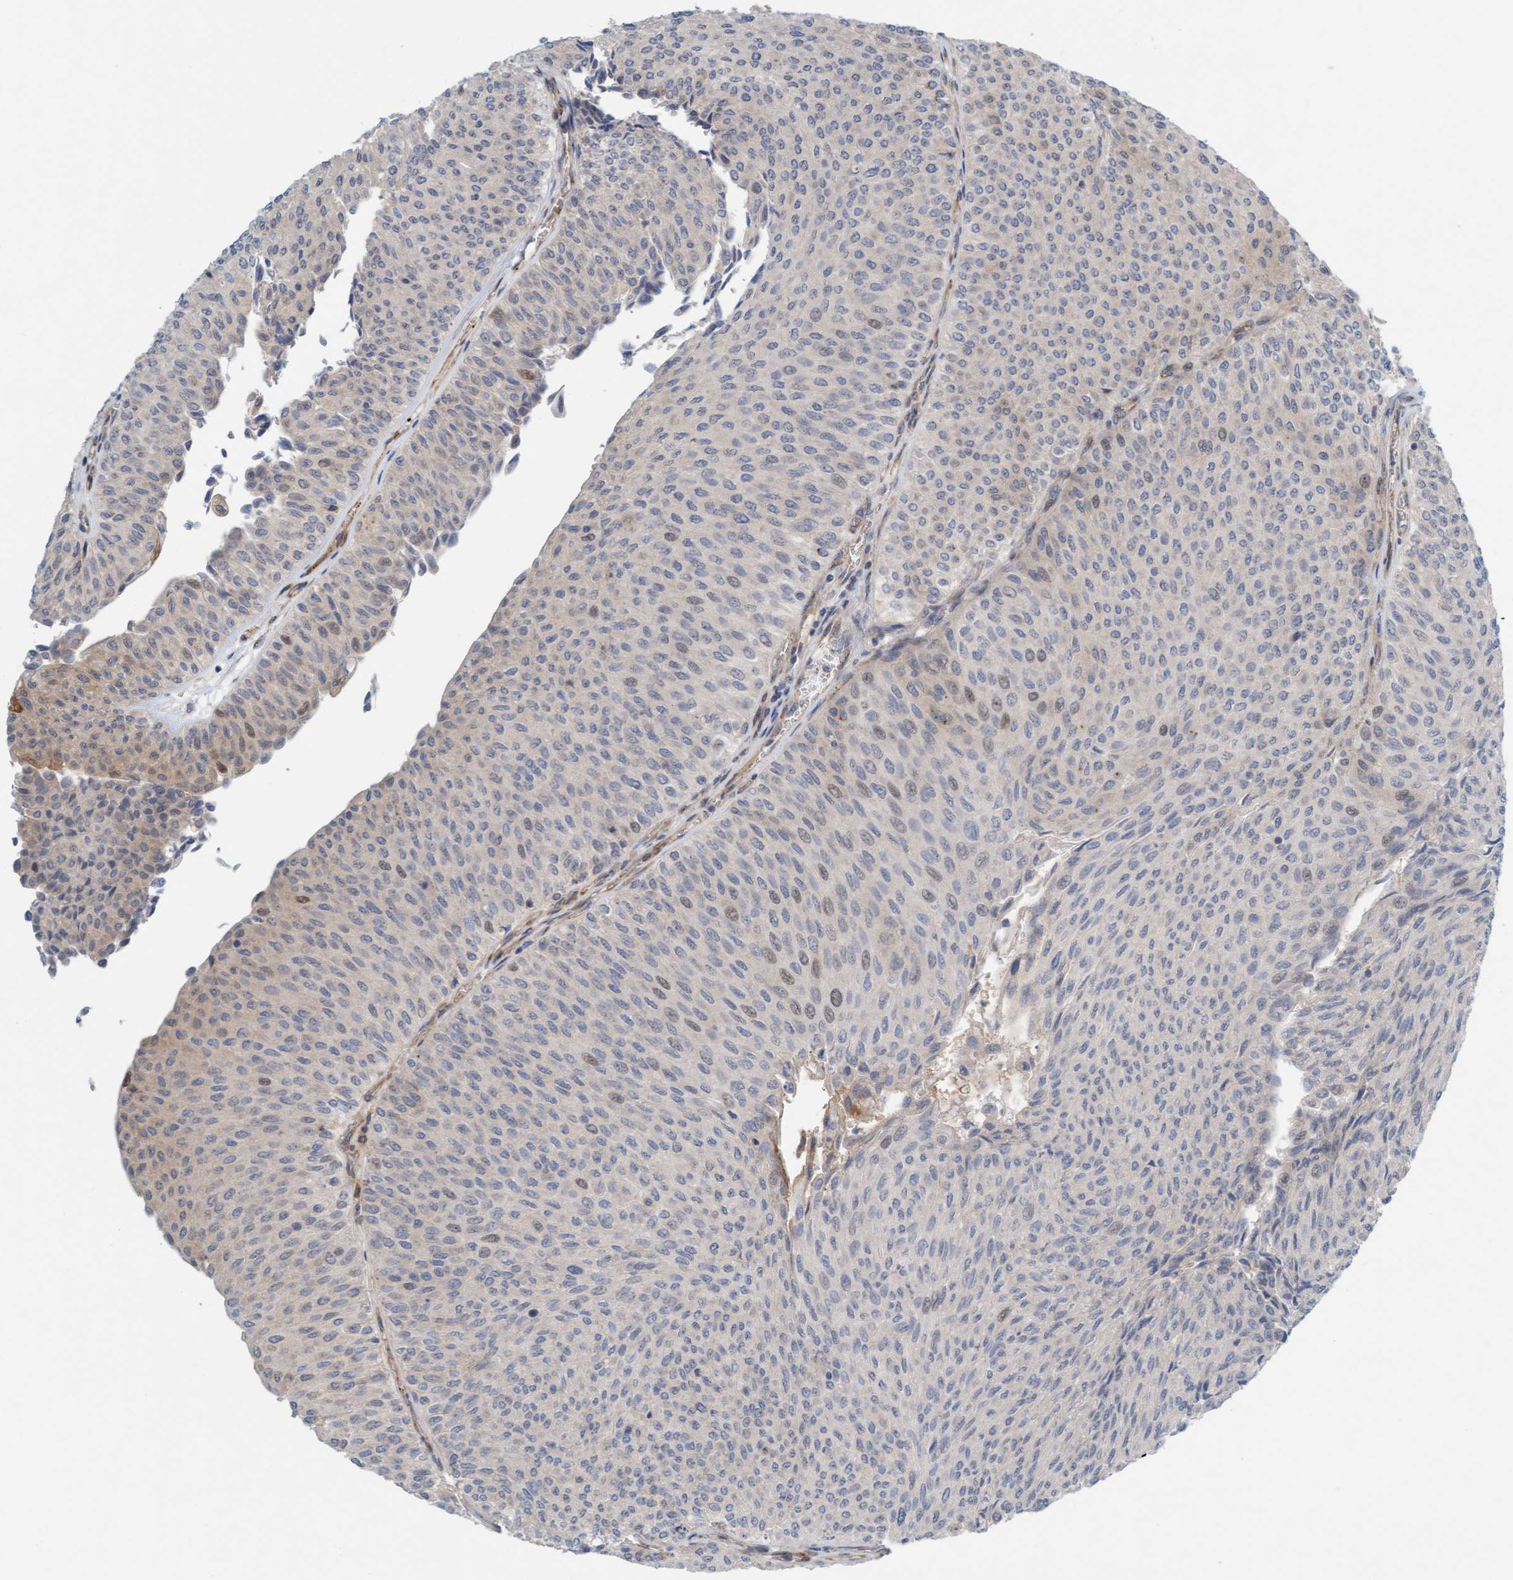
{"staining": {"intensity": "moderate", "quantity": "<25%", "location": "cytoplasmic/membranous,nuclear"}, "tissue": "urothelial cancer", "cell_type": "Tumor cells", "image_type": "cancer", "snomed": [{"axis": "morphology", "description": "Urothelial carcinoma, Low grade"}, {"axis": "topography", "description": "Urinary bladder"}], "caption": "Brown immunohistochemical staining in urothelial carcinoma (low-grade) shows moderate cytoplasmic/membranous and nuclear staining in approximately <25% of tumor cells.", "gene": "EIF4EBP1", "patient": {"sex": "male", "age": 78}}